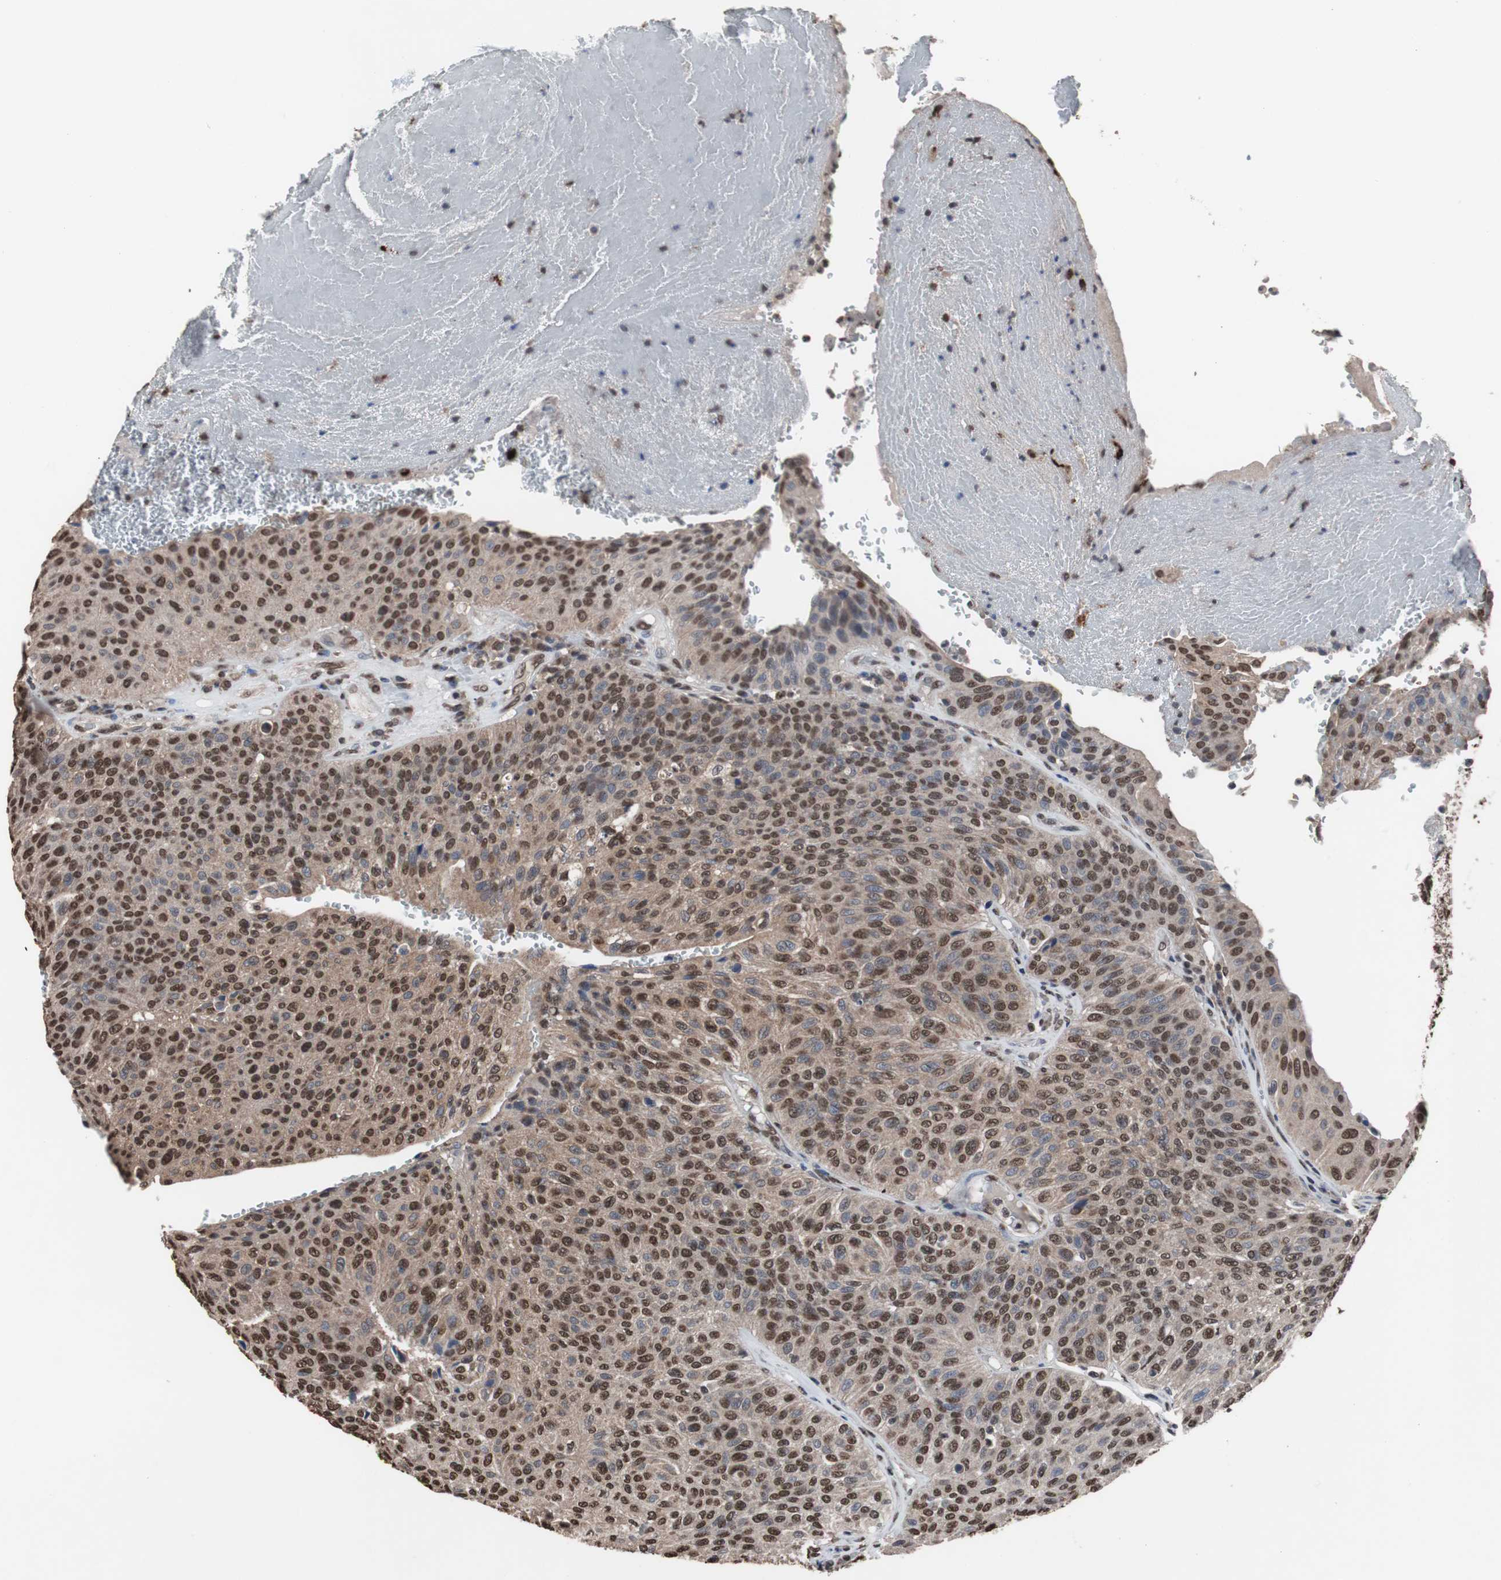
{"staining": {"intensity": "strong", "quantity": ">75%", "location": "nuclear"}, "tissue": "urothelial cancer", "cell_type": "Tumor cells", "image_type": "cancer", "snomed": [{"axis": "morphology", "description": "Urothelial carcinoma, High grade"}, {"axis": "topography", "description": "Urinary bladder"}], "caption": "The photomicrograph displays immunohistochemical staining of urothelial cancer. There is strong nuclear positivity is seen in about >75% of tumor cells. (DAB (3,3'-diaminobenzidine) IHC, brown staining for protein, blue staining for nuclei).", "gene": "MED27", "patient": {"sex": "male", "age": 66}}